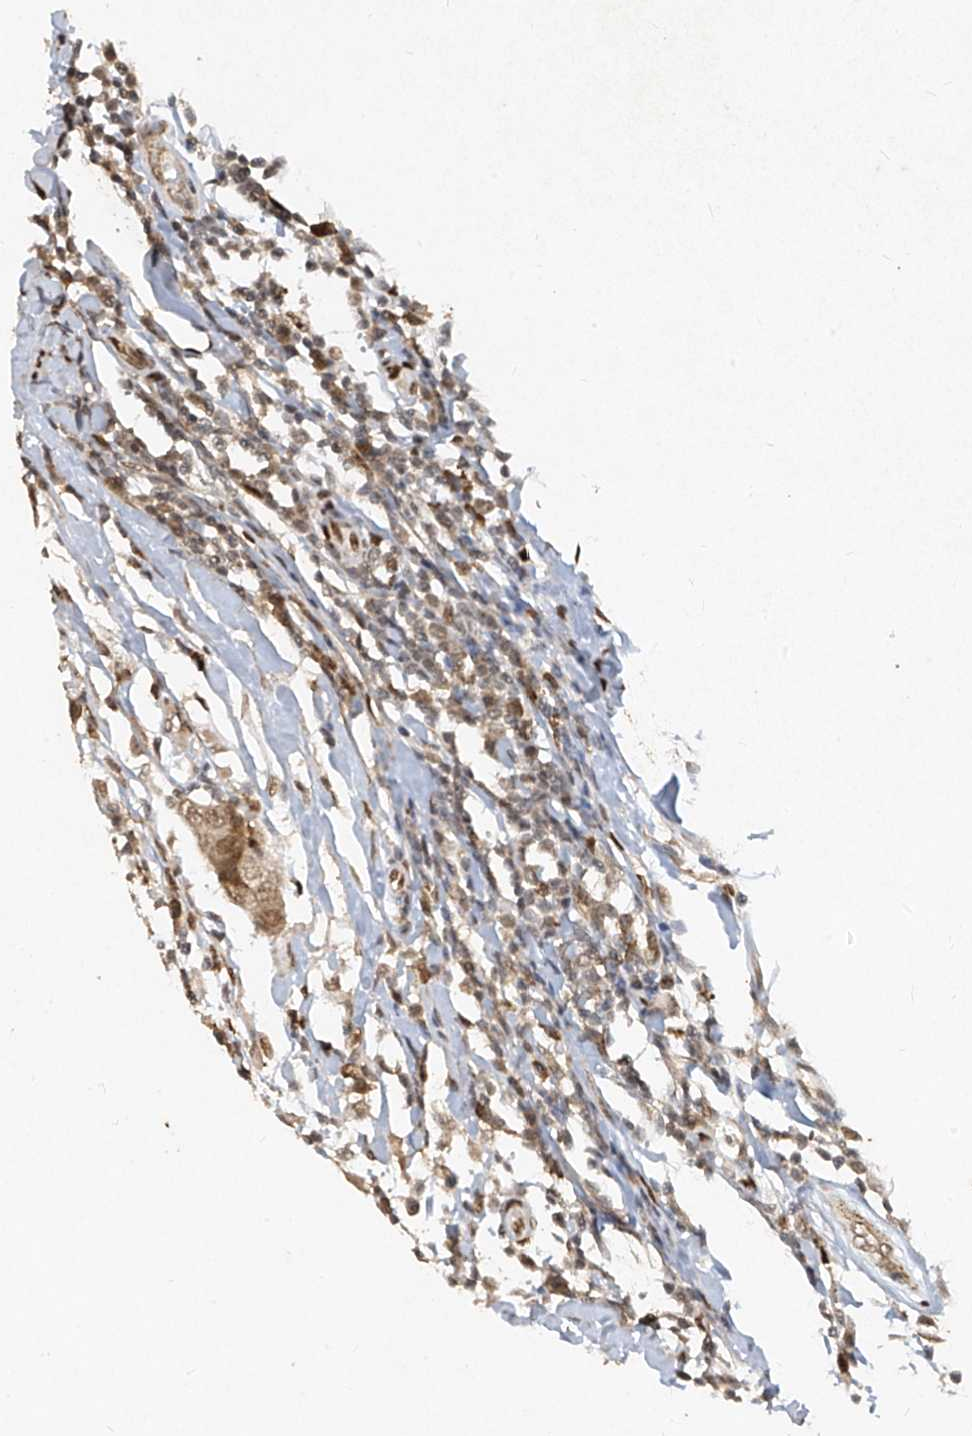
{"staining": {"intensity": "moderate", "quantity": ">75%", "location": "nuclear"}, "tissue": "breast cancer", "cell_type": "Tumor cells", "image_type": "cancer", "snomed": [{"axis": "morphology", "description": "Duct carcinoma"}, {"axis": "topography", "description": "Breast"}], "caption": "Invasive ductal carcinoma (breast) stained with immunohistochemistry (IHC) shows moderate nuclear staining in approximately >75% of tumor cells.", "gene": "ATRIP", "patient": {"sex": "female", "age": 27}}